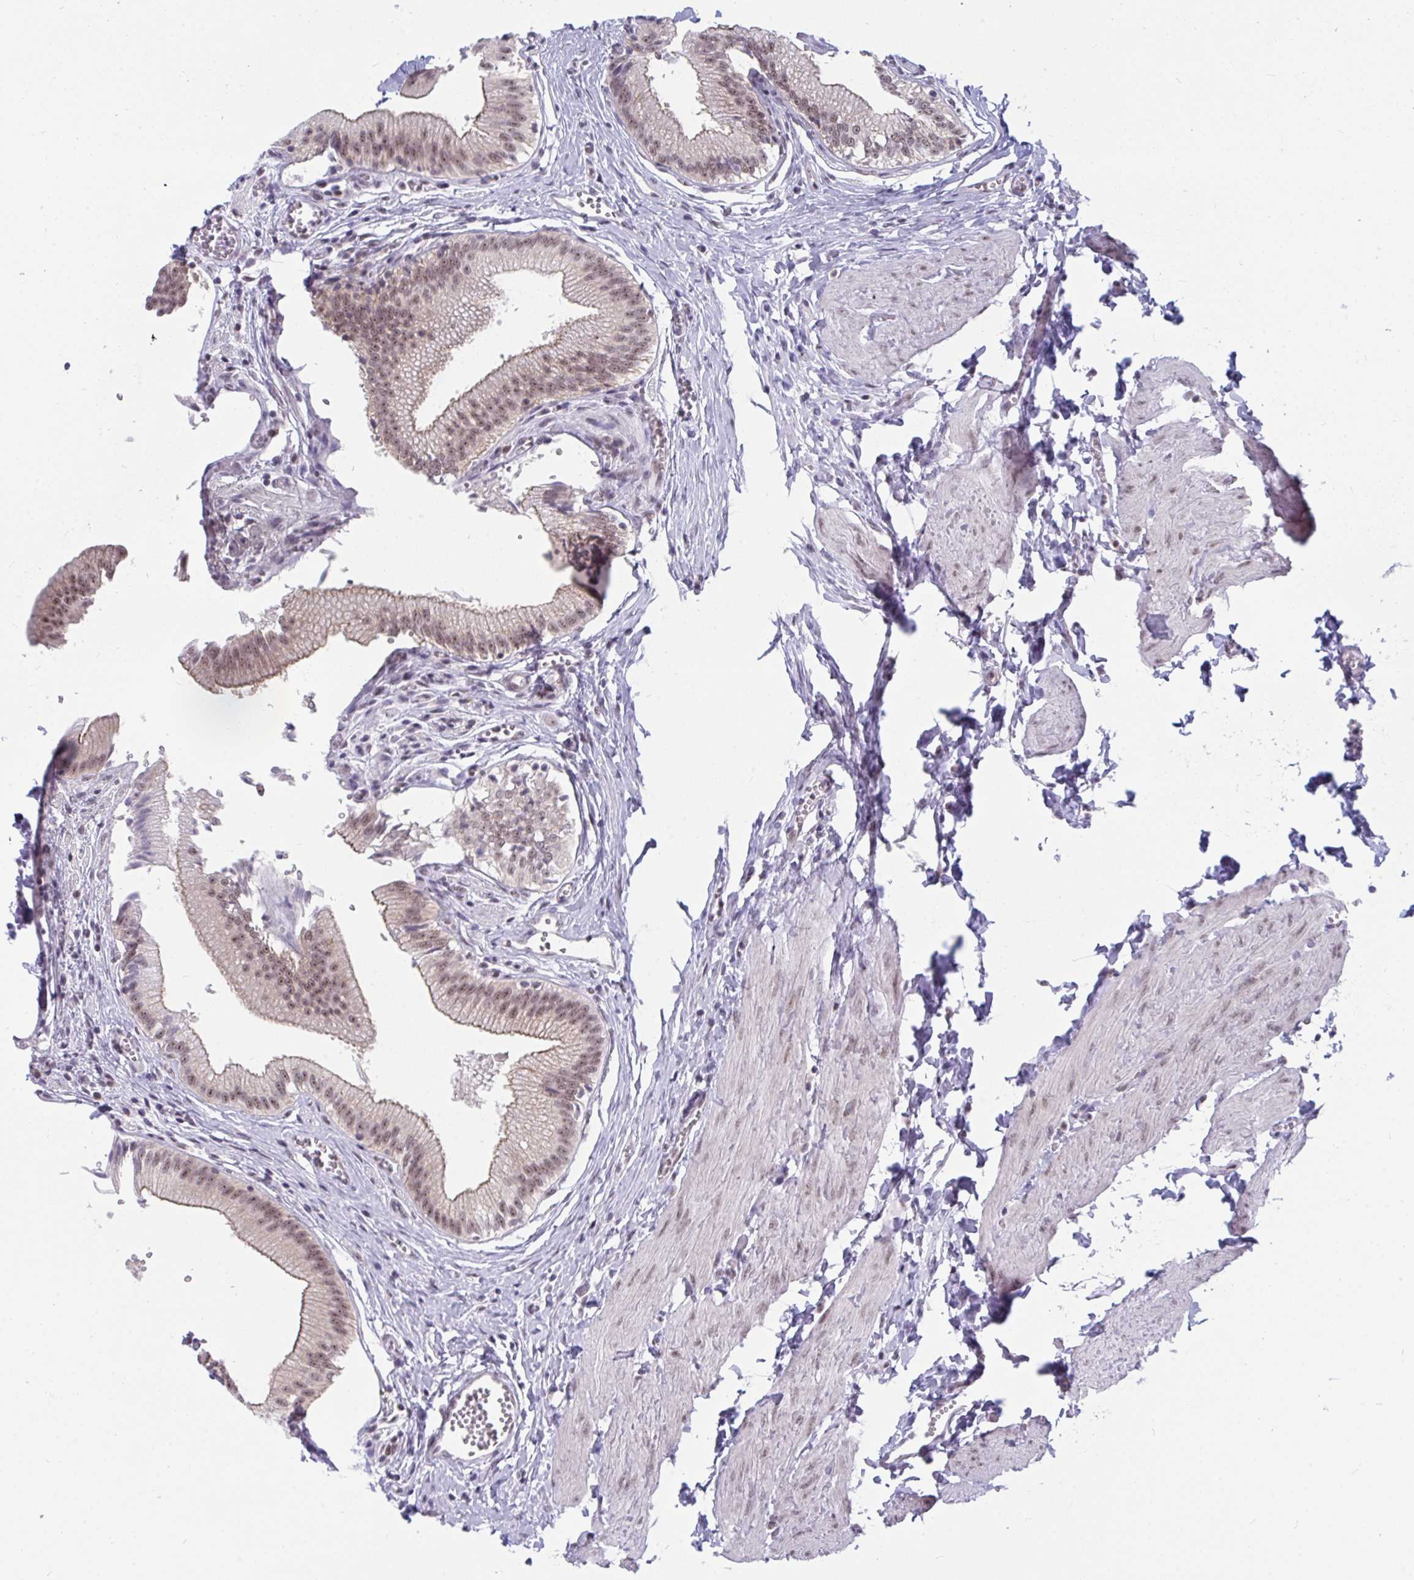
{"staining": {"intensity": "weak", "quantity": ">75%", "location": "cytoplasmic/membranous,nuclear"}, "tissue": "gallbladder", "cell_type": "Glandular cells", "image_type": "normal", "snomed": [{"axis": "morphology", "description": "Normal tissue, NOS"}, {"axis": "topography", "description": "Gallbladder"}, {"axis": "topography", "description": "Peripheral nerve tissue"}], "caption": "Protein staining of normal gallbladder exhibits weak cytoplasmic/membranous,nuclear positivity in about >75% of glandular cells. (DAB (3,3'-diaminobenzidine) IHC, brown staining for protein, blue staining for nuclei).", "gene": "PRR14", "patient": {"sex": "male", "age": 17}}